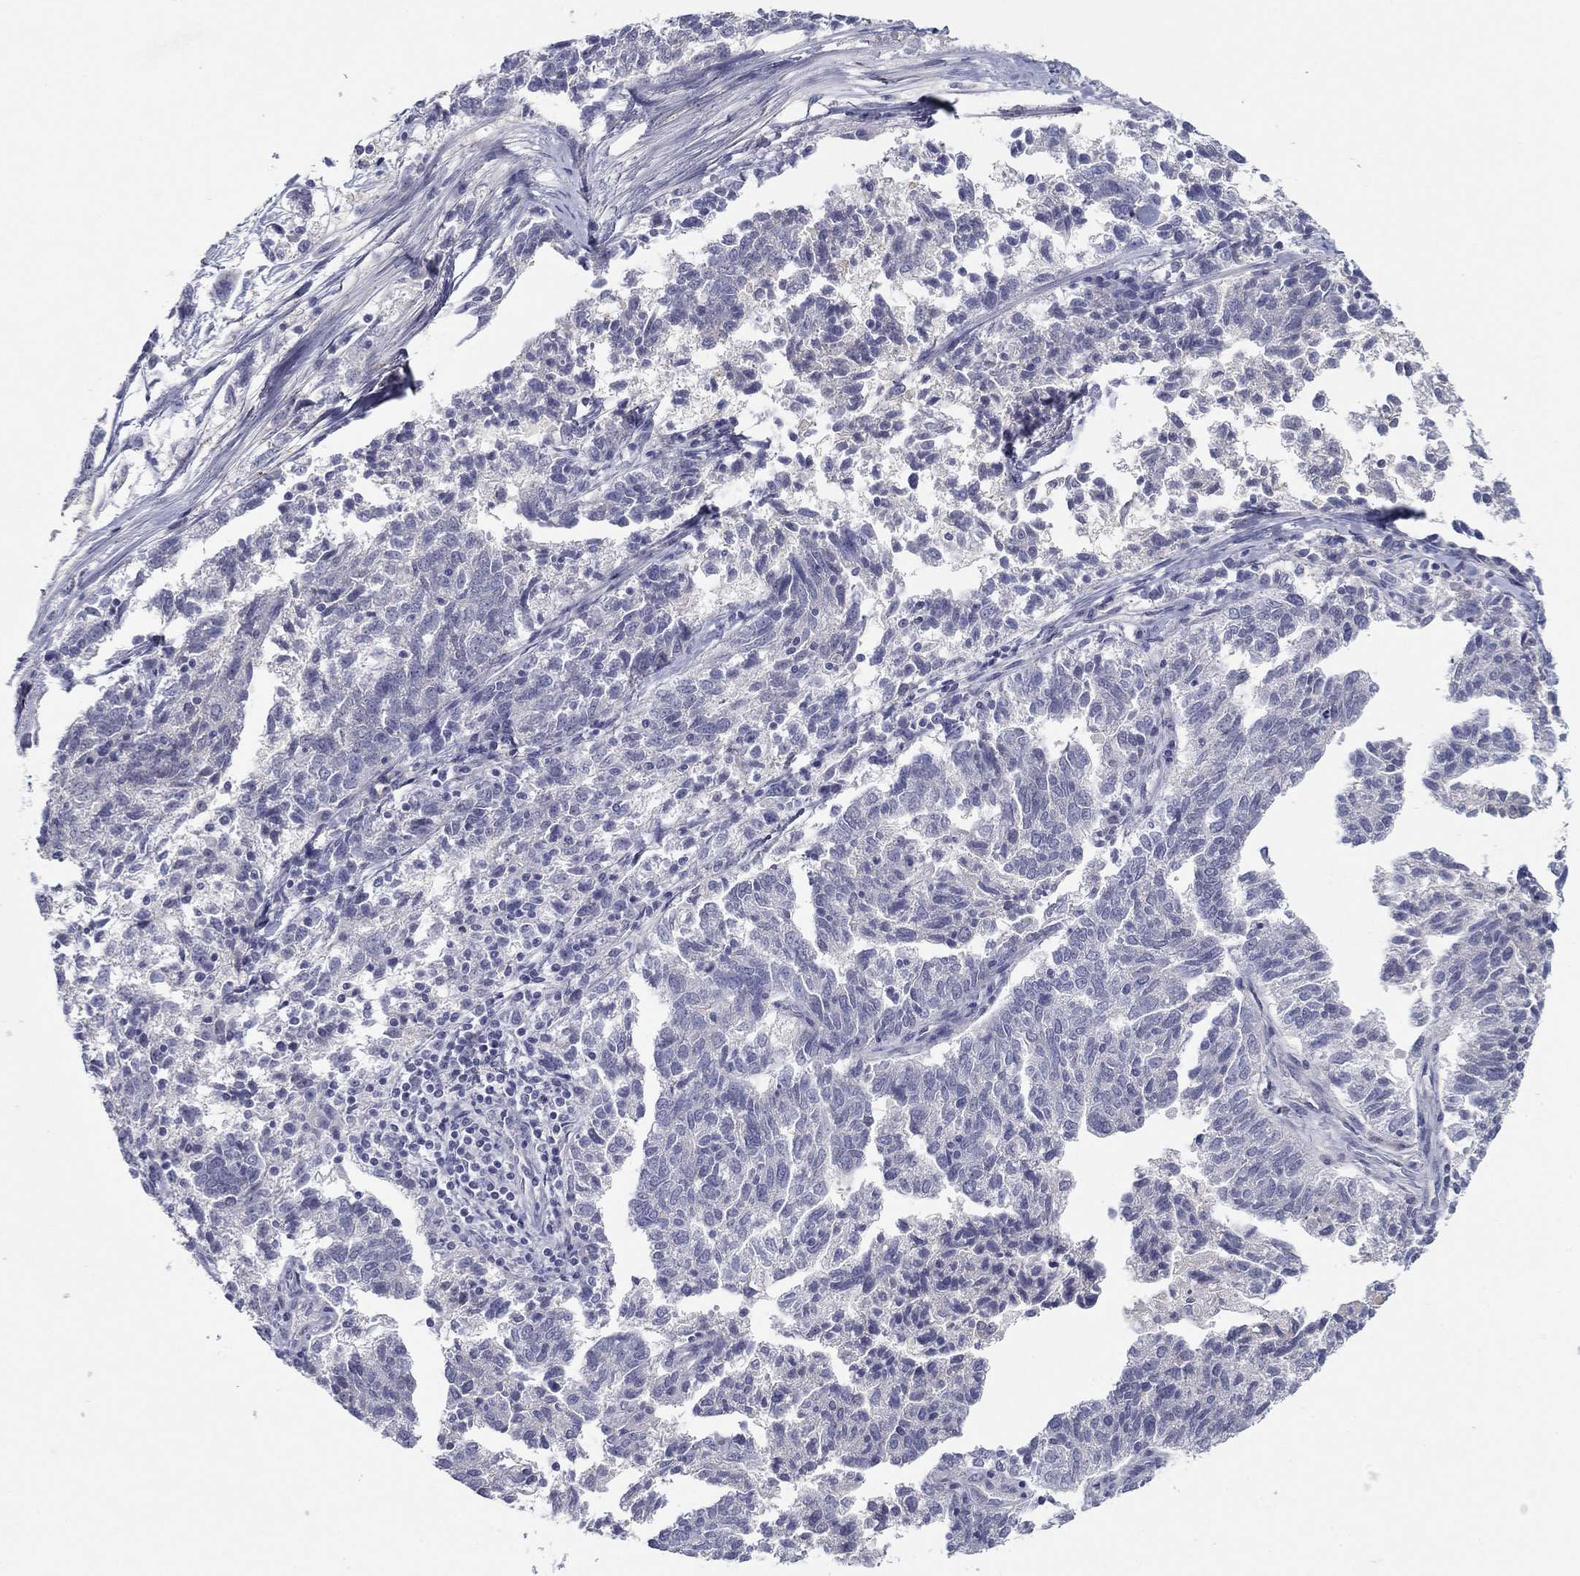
{"staining": {"intensity": "negative", "quantity": "none", "location": "none"}, "tissue": "ovarian cancer", "cell_type": "Tumor cells", "image_type": "cancer", "snomed": [{"axis": "morphology", "description": "Cystadenocarcinoma, serous, NOS"}, {"axis": "topography", "description": "Ovary"}], "caption": "Immunohistochemistry histopathology image of neoplastic tissue: ovarian serous cystadenocarcinoma stained with DAB exhibits no significant protein positivity in tumor cells.", "gene": "PLS1", "patient": {"sex": "female", "age": 71}}